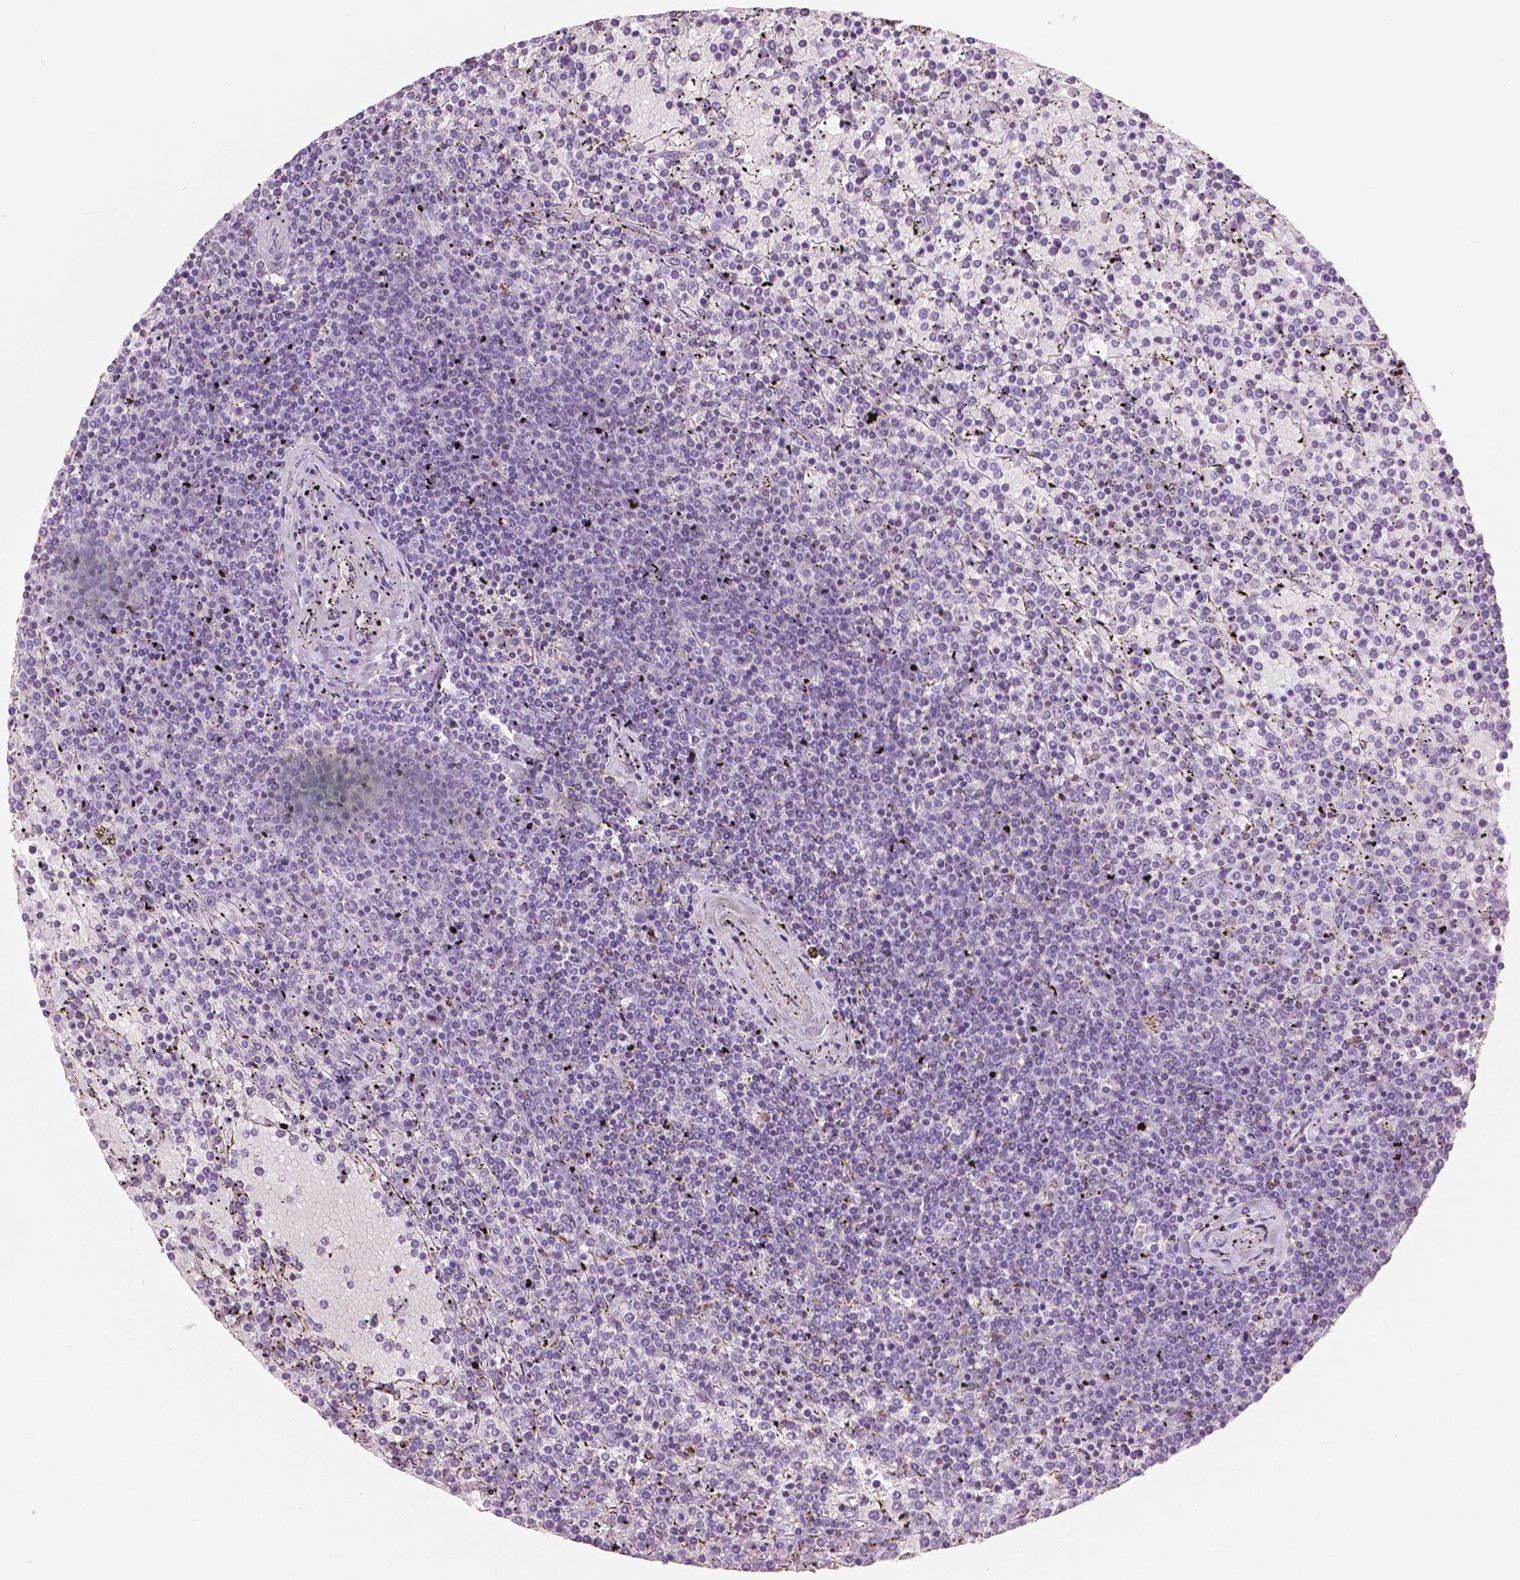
{"staining": {"intensity": "negative", "quantity": "none", "location": "none"}, "tissue": "lymphoma", "cell_type": "Tumor cells", "image_type": "cancer", "snomed": [{"axis": "morphology", "description": "Malignant lymphoma, non-Hodgkin's type, Low grade"}, {"axis": "topography", "description": "Spleen"}], "caption": "Tumor cells are negative for protein expression in human malignant lymphoma, non-Hodgkin's type (low-grade).", "gene": "GALM", "patient": {"sex": "female", "age": 77}}